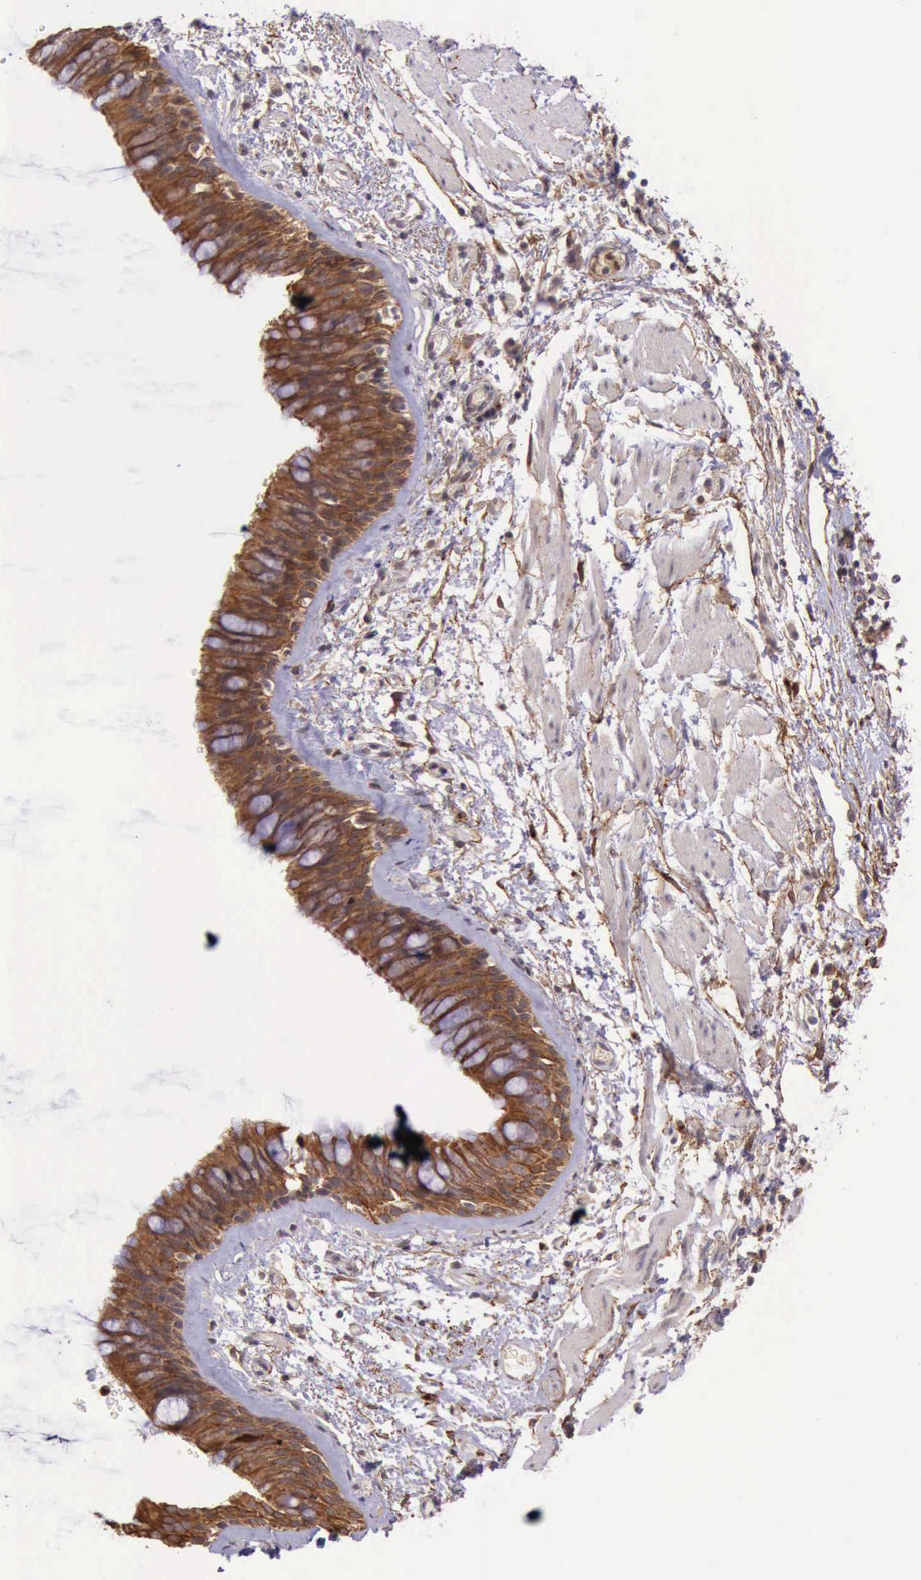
{"staining": {"intensity": "strong", "quantity": ">75%", "location": "cytoplasmic/membranous"}, "tissue": "bronchus", "cell_type": "Respiratory epithelial cells", "image_type": "normal", "snomed": [{"axis": "morphology", "description": "Normal tissue, NOS"}, {"axis": "topography", "description": "Bronchus"}, {"axis": "topography", "description": "Lung"}], "caption": "Unremarkable bronchus was stained to show a protein in brown. There is high levels of strong cytoplasmic/membranous staining in approximately >75% of respiratory epithelial cells.", "gene": "PRICKLE3", "patient": {"sex": "female", "age": 57}}